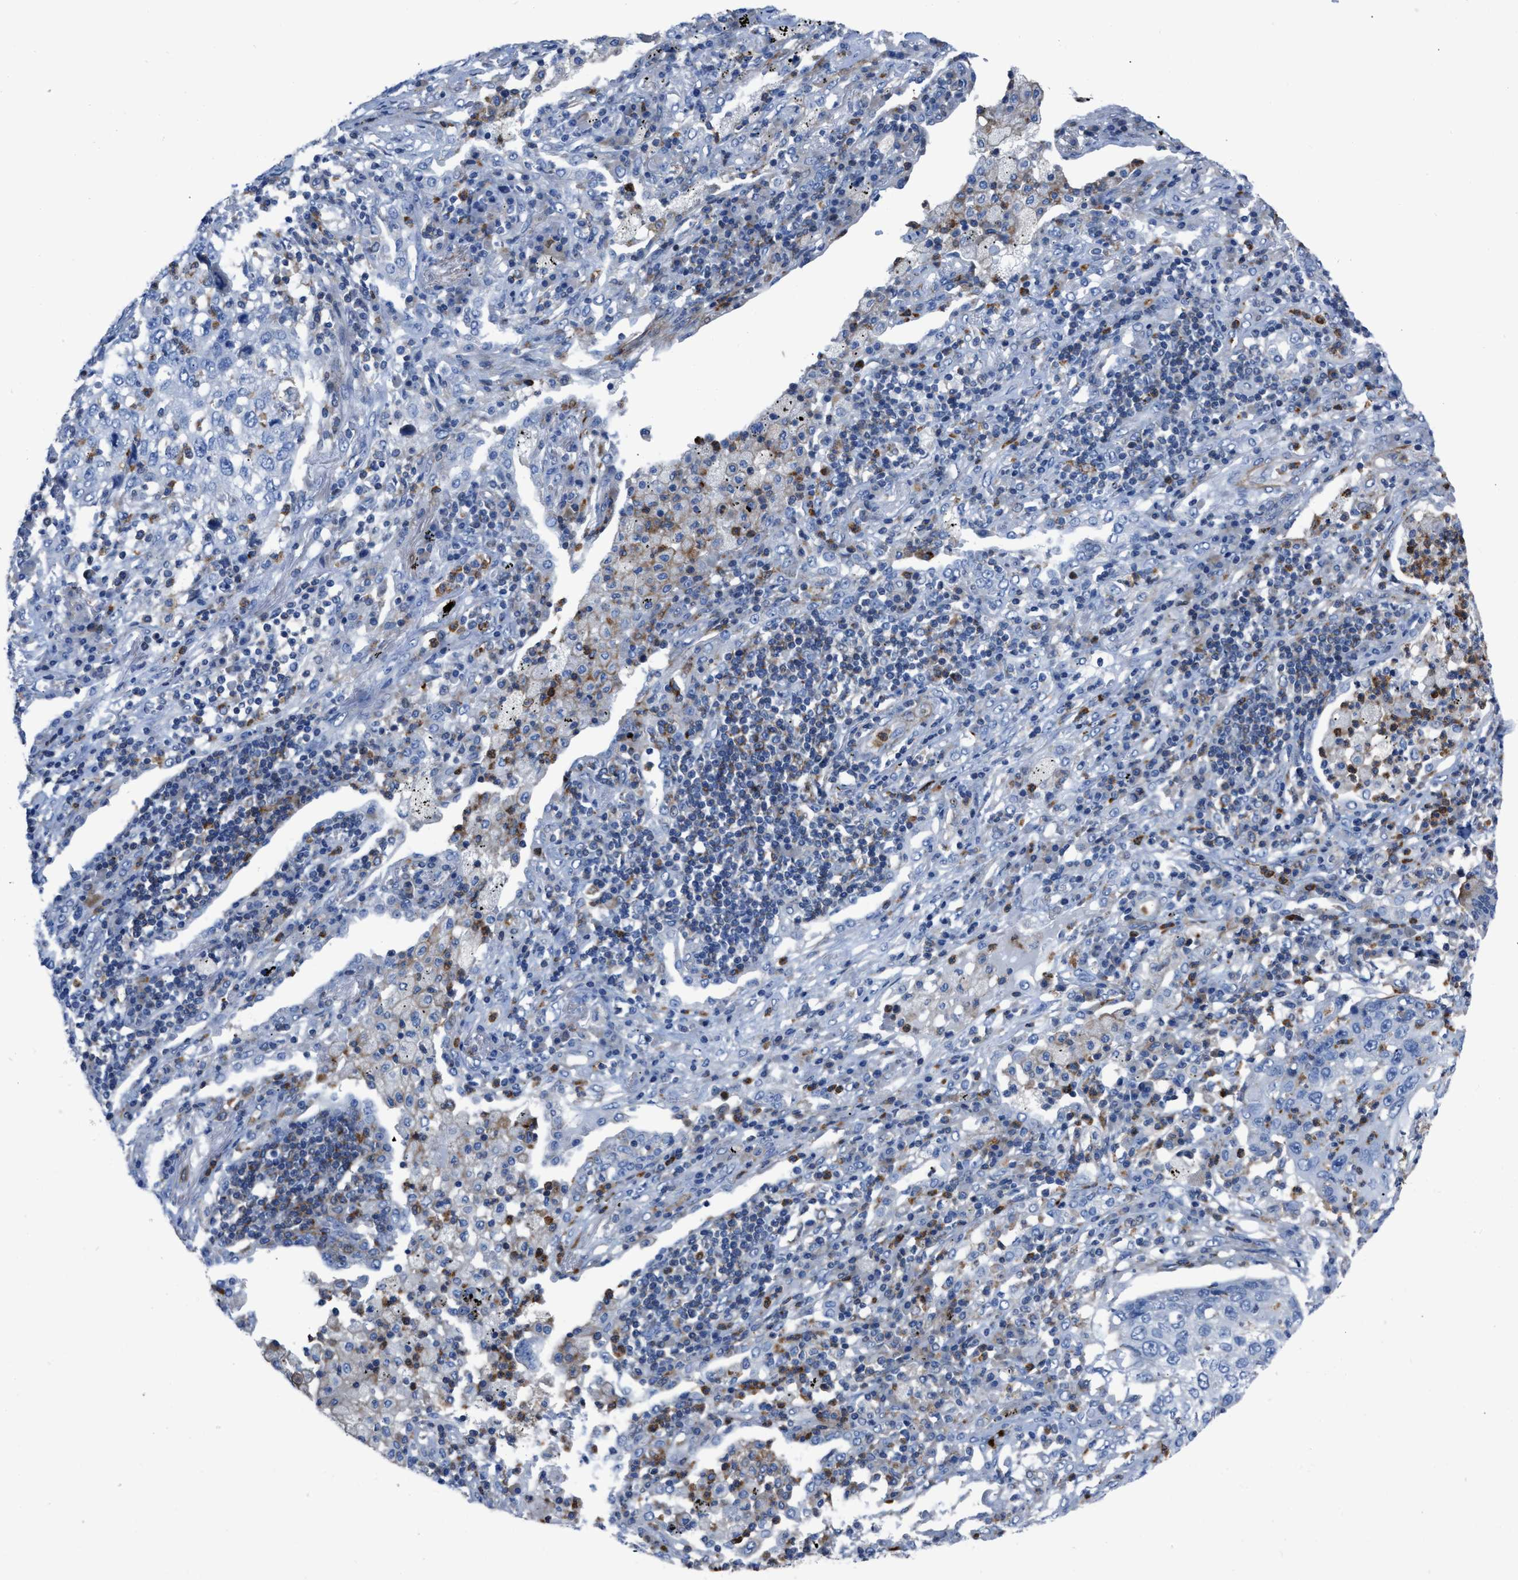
{"staining": {"intensity": "negative", "quantity": "none", "location": "none"}, "tissue": "lung cancer", "cell_type": "Tumor cells", "image_type": "cancer", "snomed": [{"axis": "morphology", "description": "Squamous cell carcinoma, NOS"}, {"axis": "topography", "description": "Lung"}], "caption": "This is an immunohistochemistry (IHC) histopathology image of human lung cancer (squamous cell carcinoma). There is no staining in tumor cells.", "gene": "PRMT2", "patient": {"sex": "female", "age": 63}}